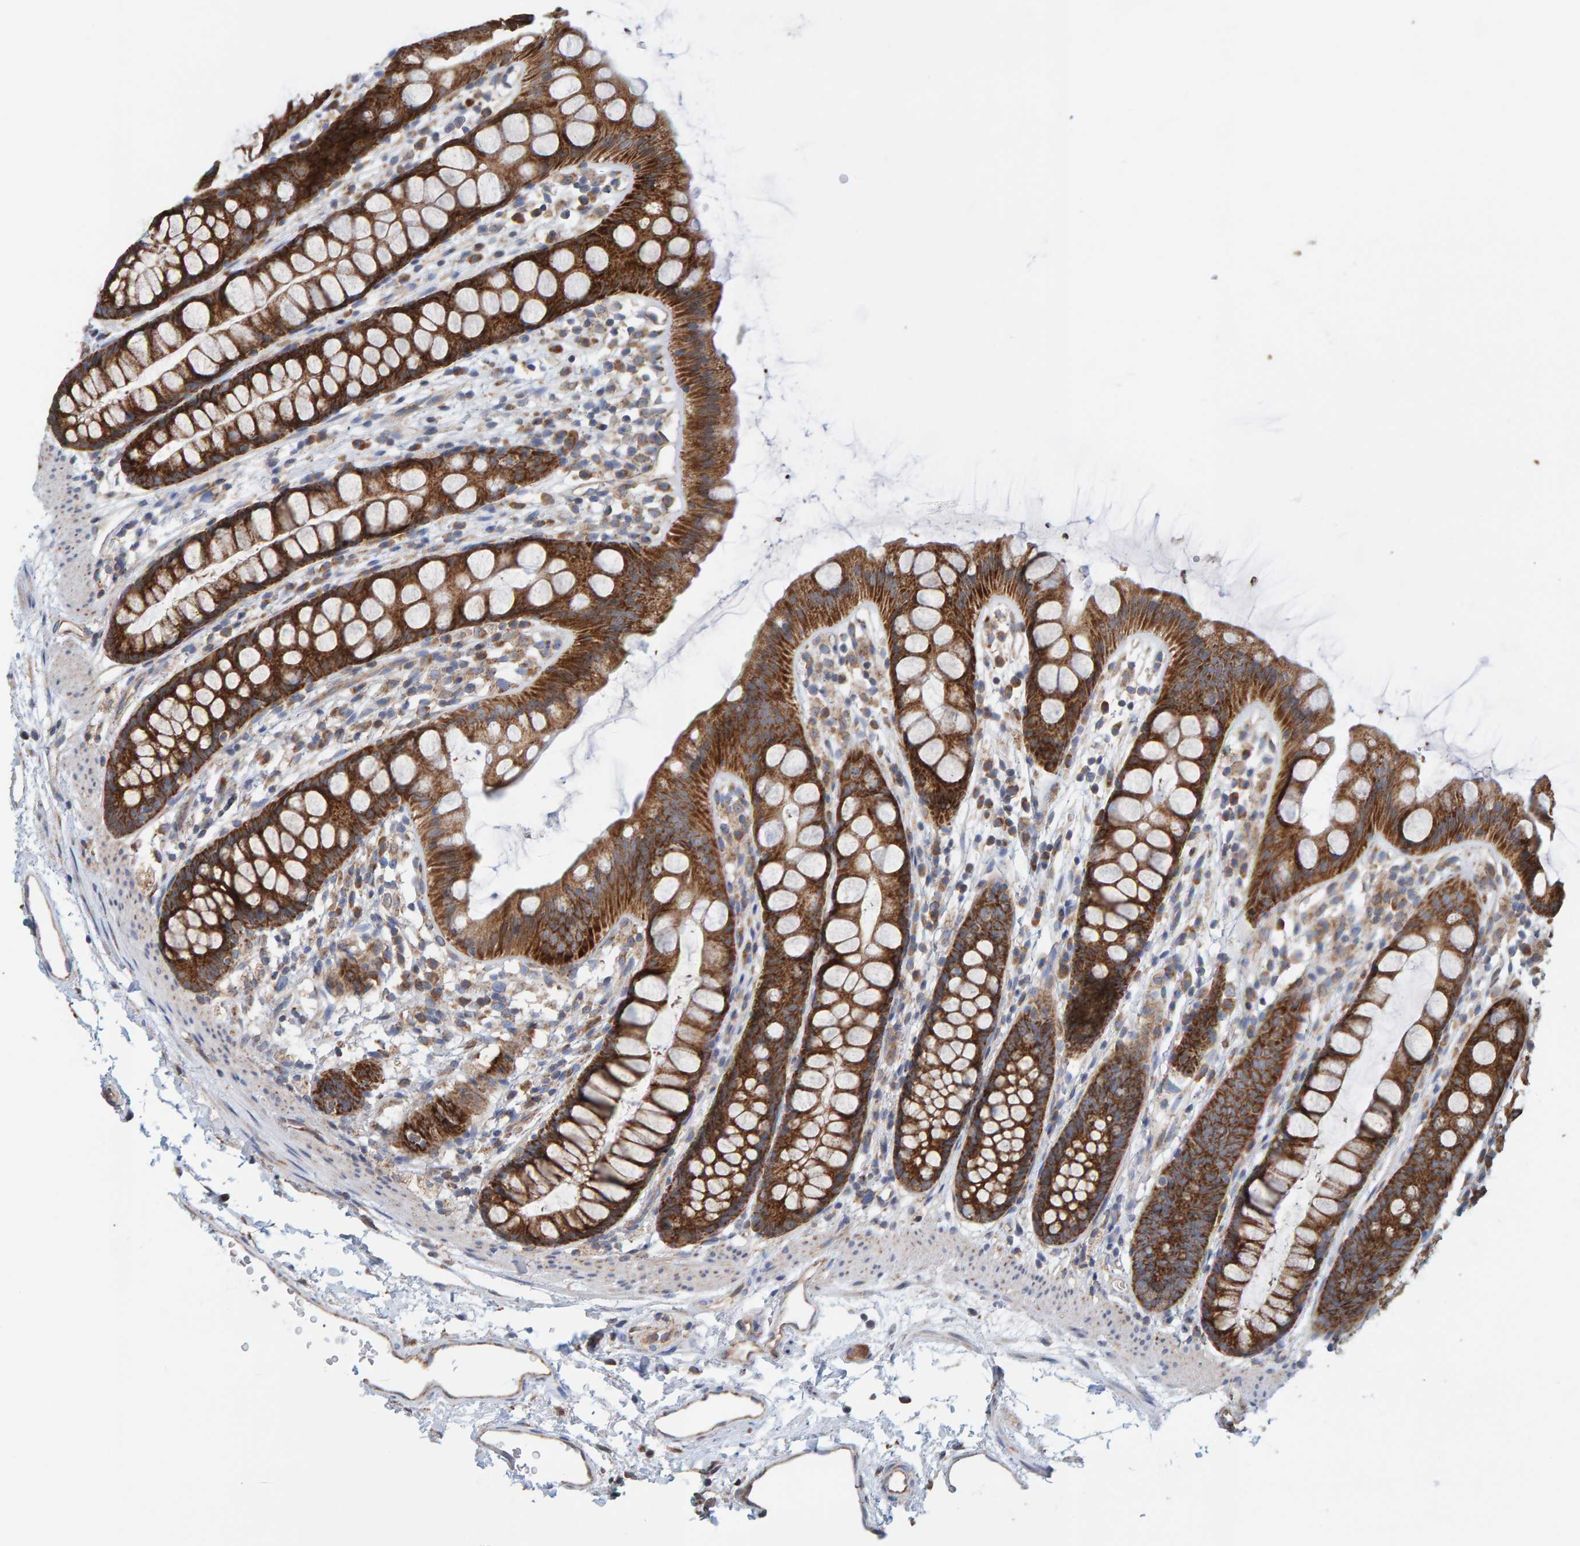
{"staining": {"intensity": "strong", "quantity": ">75%", "location": "cytoplasmic/membranous"}, "tissue": "rectum", "cell_type": "Glandular cells", "image_type": "normal", "snomed": [{"axis": "morphology", "description": "Normal tissue, NOS"}, {"axis": "topography", "description": "Rectum"}], "caption": "Rectum stained for a protein (brown) shows strong cytoplasmic/membranous positive expression in about >75% of glandular cells.", "gene": "MRPL45", "patient": {"sex": "female", "age": 65}}